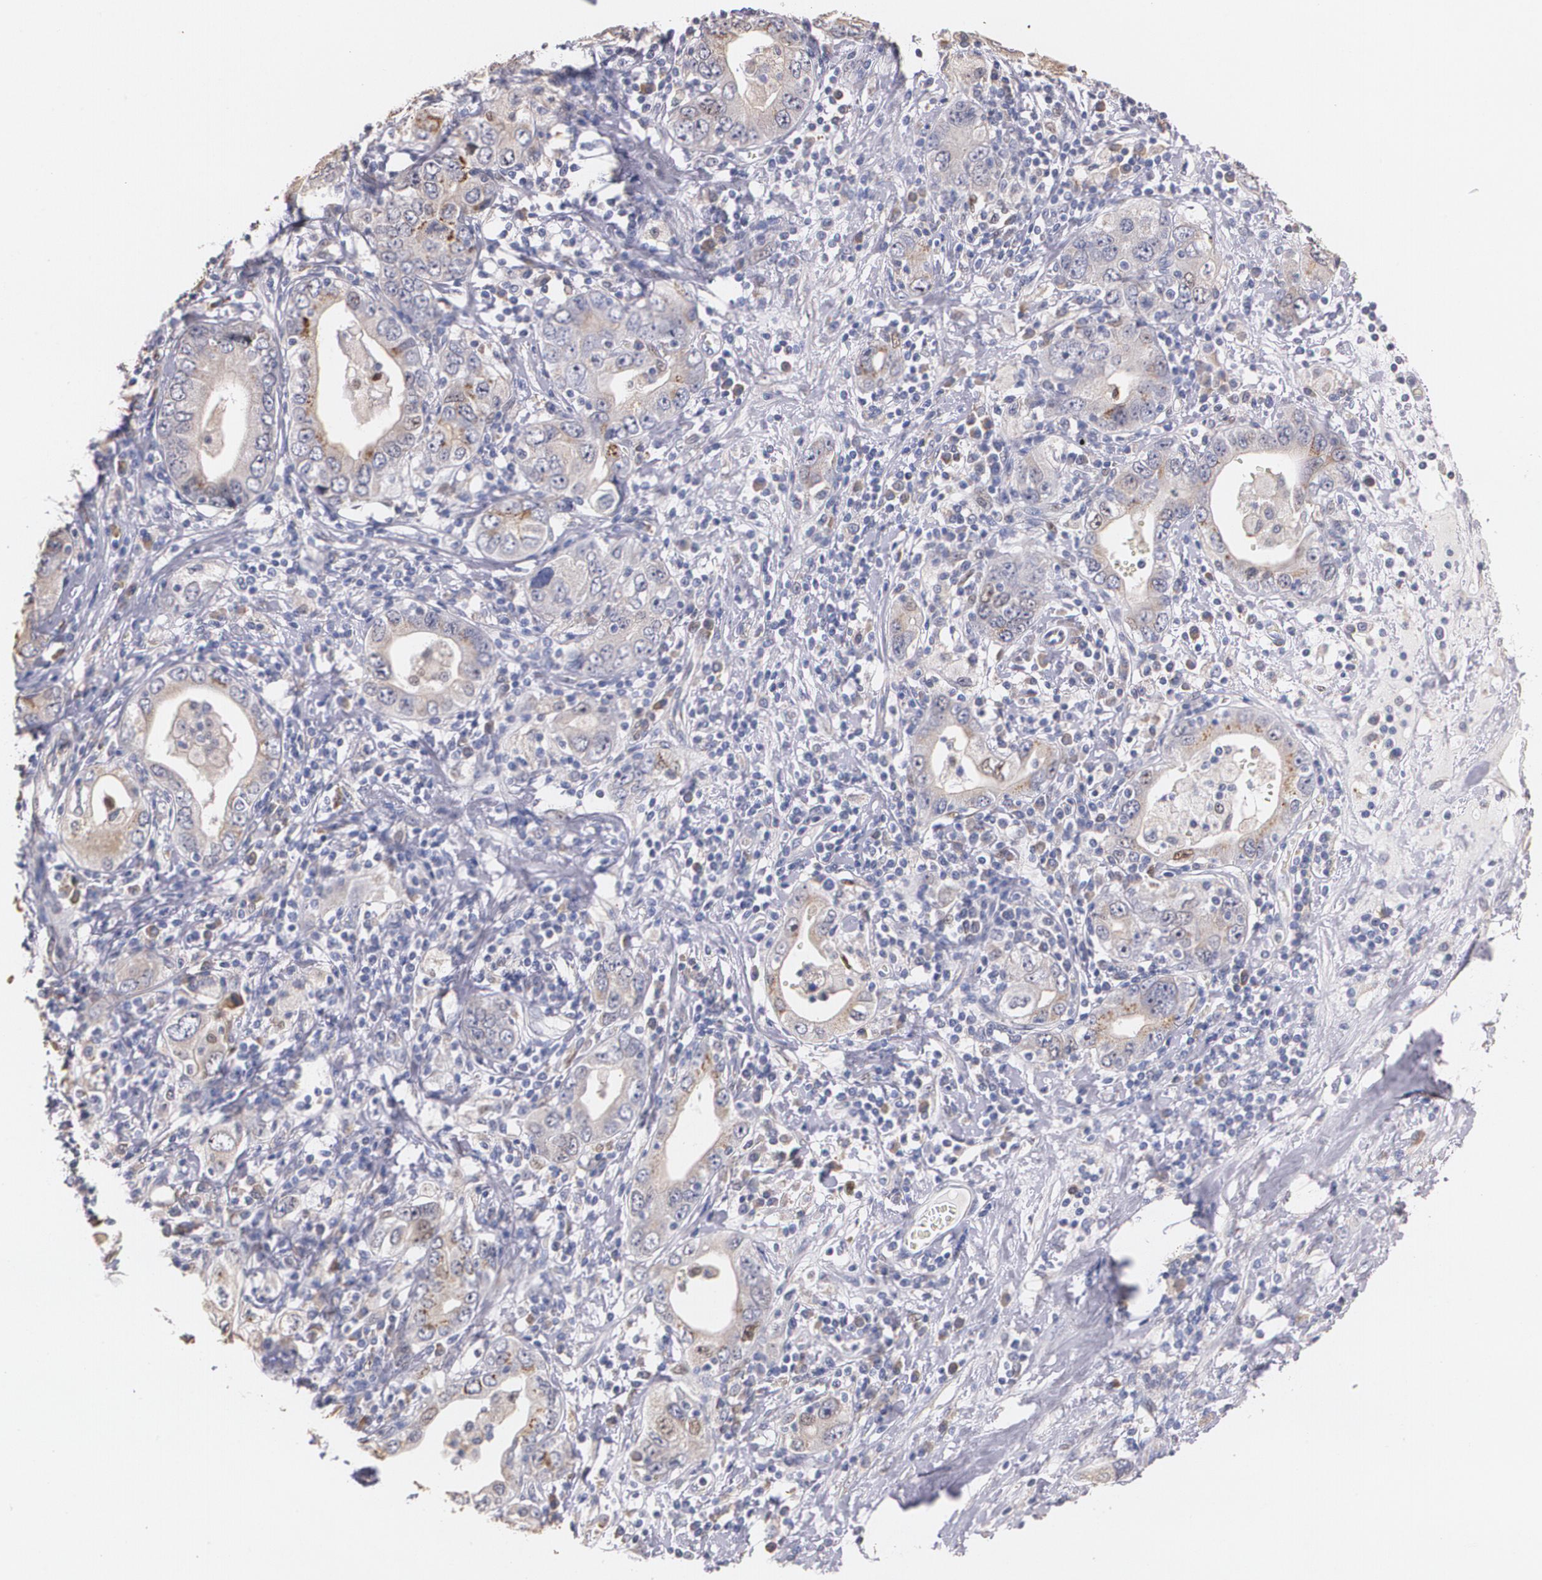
{"staining": {"intensity": "moderate", "quantity": ">75%", "location": "cytoplasmic/membranous"}, "tissue": "stomach cancer", "cell_type": "Tumor cells", "image_type": "cancer", "snomed": [{"axis": "morphology", "description": "Adenocarcinoma, NOS"}, {"axis": "topography", "description": "Stomach, lower"}], "caption": "An image showing moderate cytoplasmic/membranous expression in about >75% of tumor cells in stomach adenocarcinoma, as visualized by brown immunohistochemical staining.", "gene": "ATF3", "patient": {"sex": "female", "age": 93}}